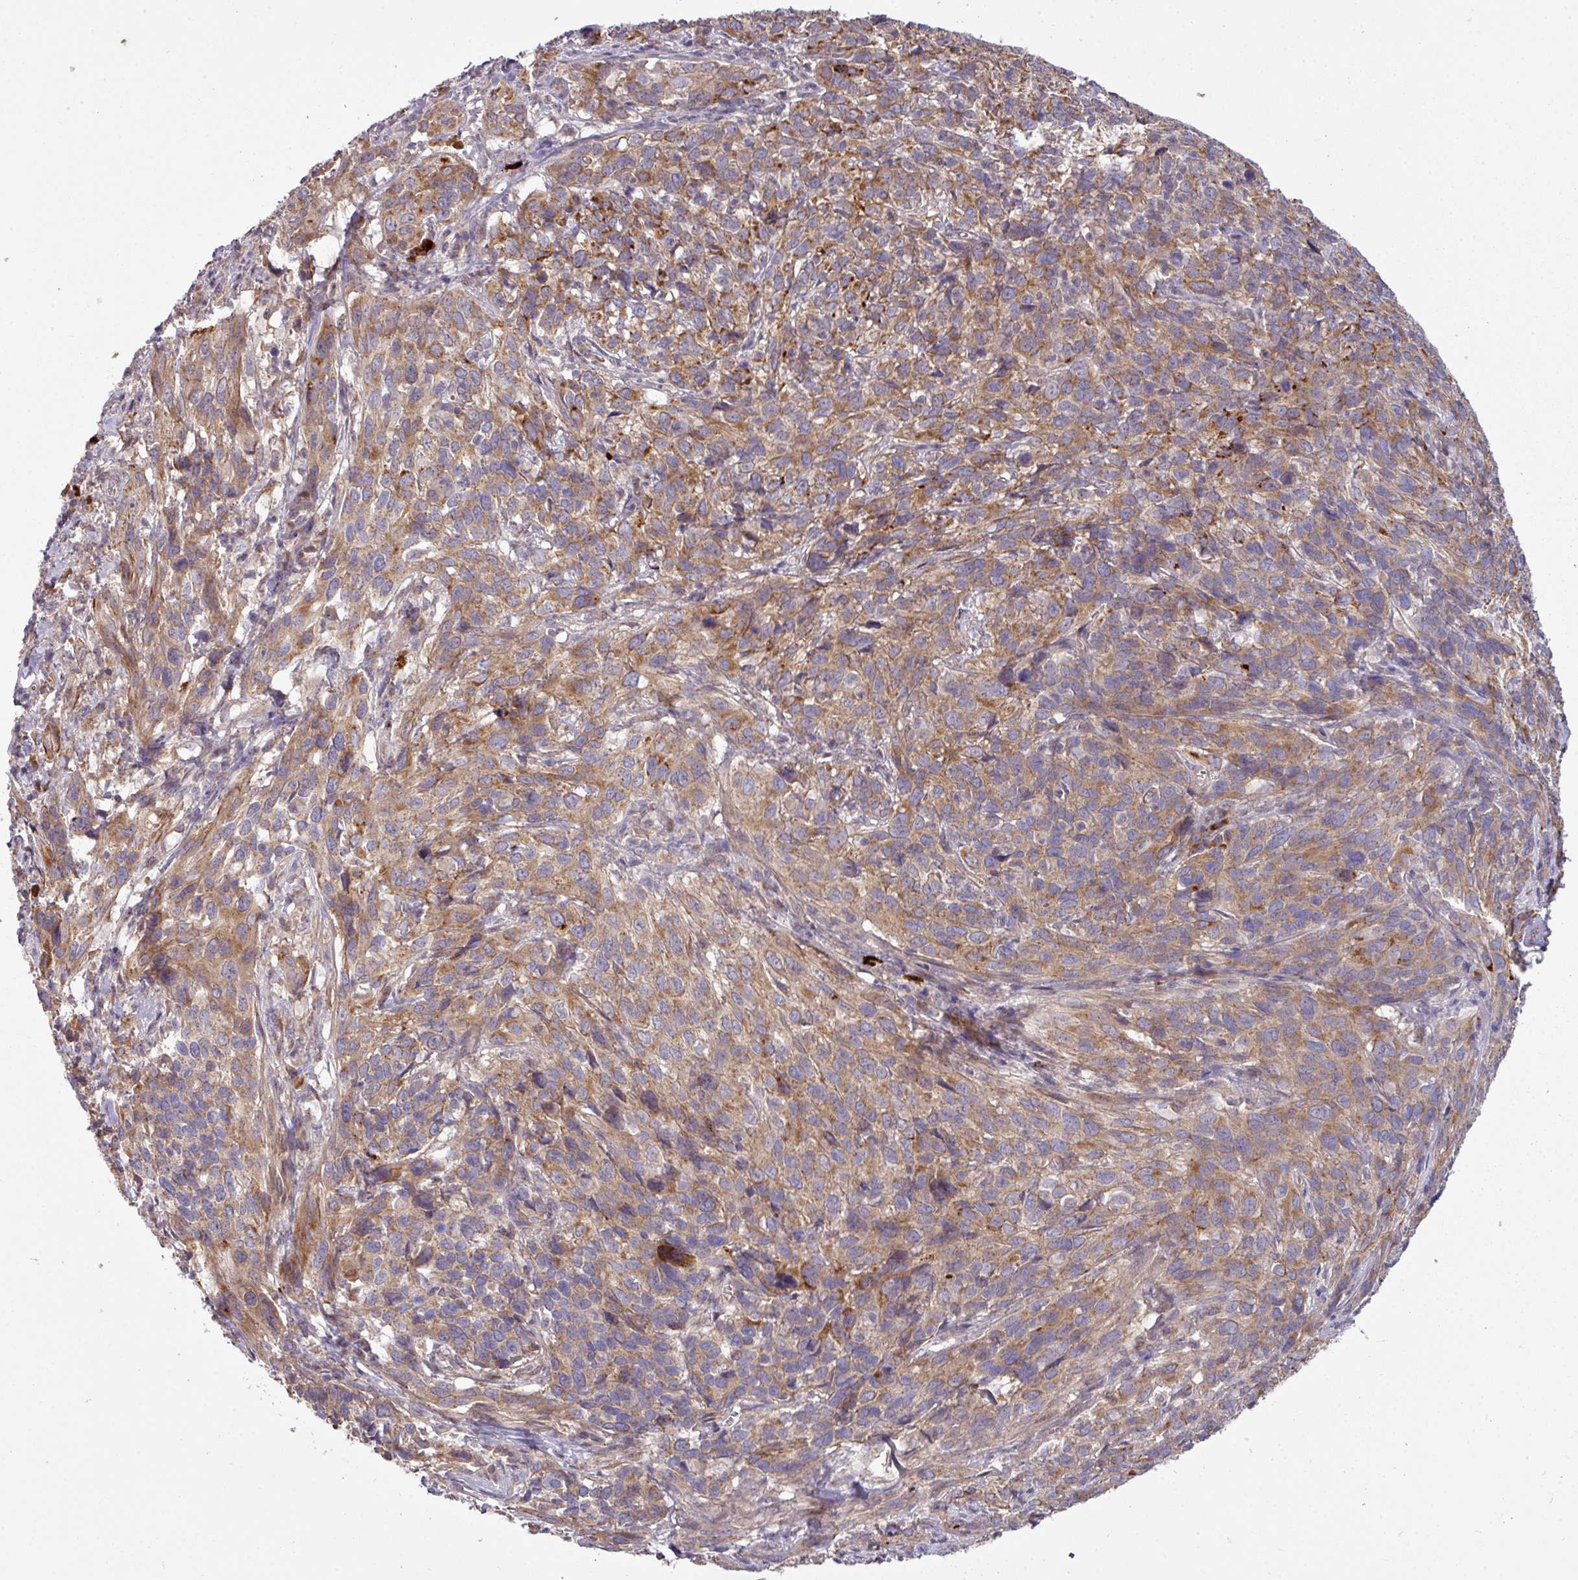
{"staining": {"intensity": "moderate", "quantity": ">75%", "location": "cytoplasmic/membranous"}, "tissue": "cervical cancer", "cell_type": "Tumor cells", "image_type": "cancer", "snomed": [{"axis": "morphology", "description": "Squamous cell carcinoma, NOS"}, {"axis": "topography", "description": "Cervix"}], "caption": "Immunohistochemical staining of cervical squamous cell carcinoma displays medium levels of moderate cytoplasmic/membranous staining in approximately >75% of tumor cells. Using DAB (3,3'-diaminobenzidine) (brown) and hematoxylin (blue) stains, captured at high magnification using brightfield microscopy.", "gene": "PAPLN", "patient": {"sex": "female", "age": 51}}